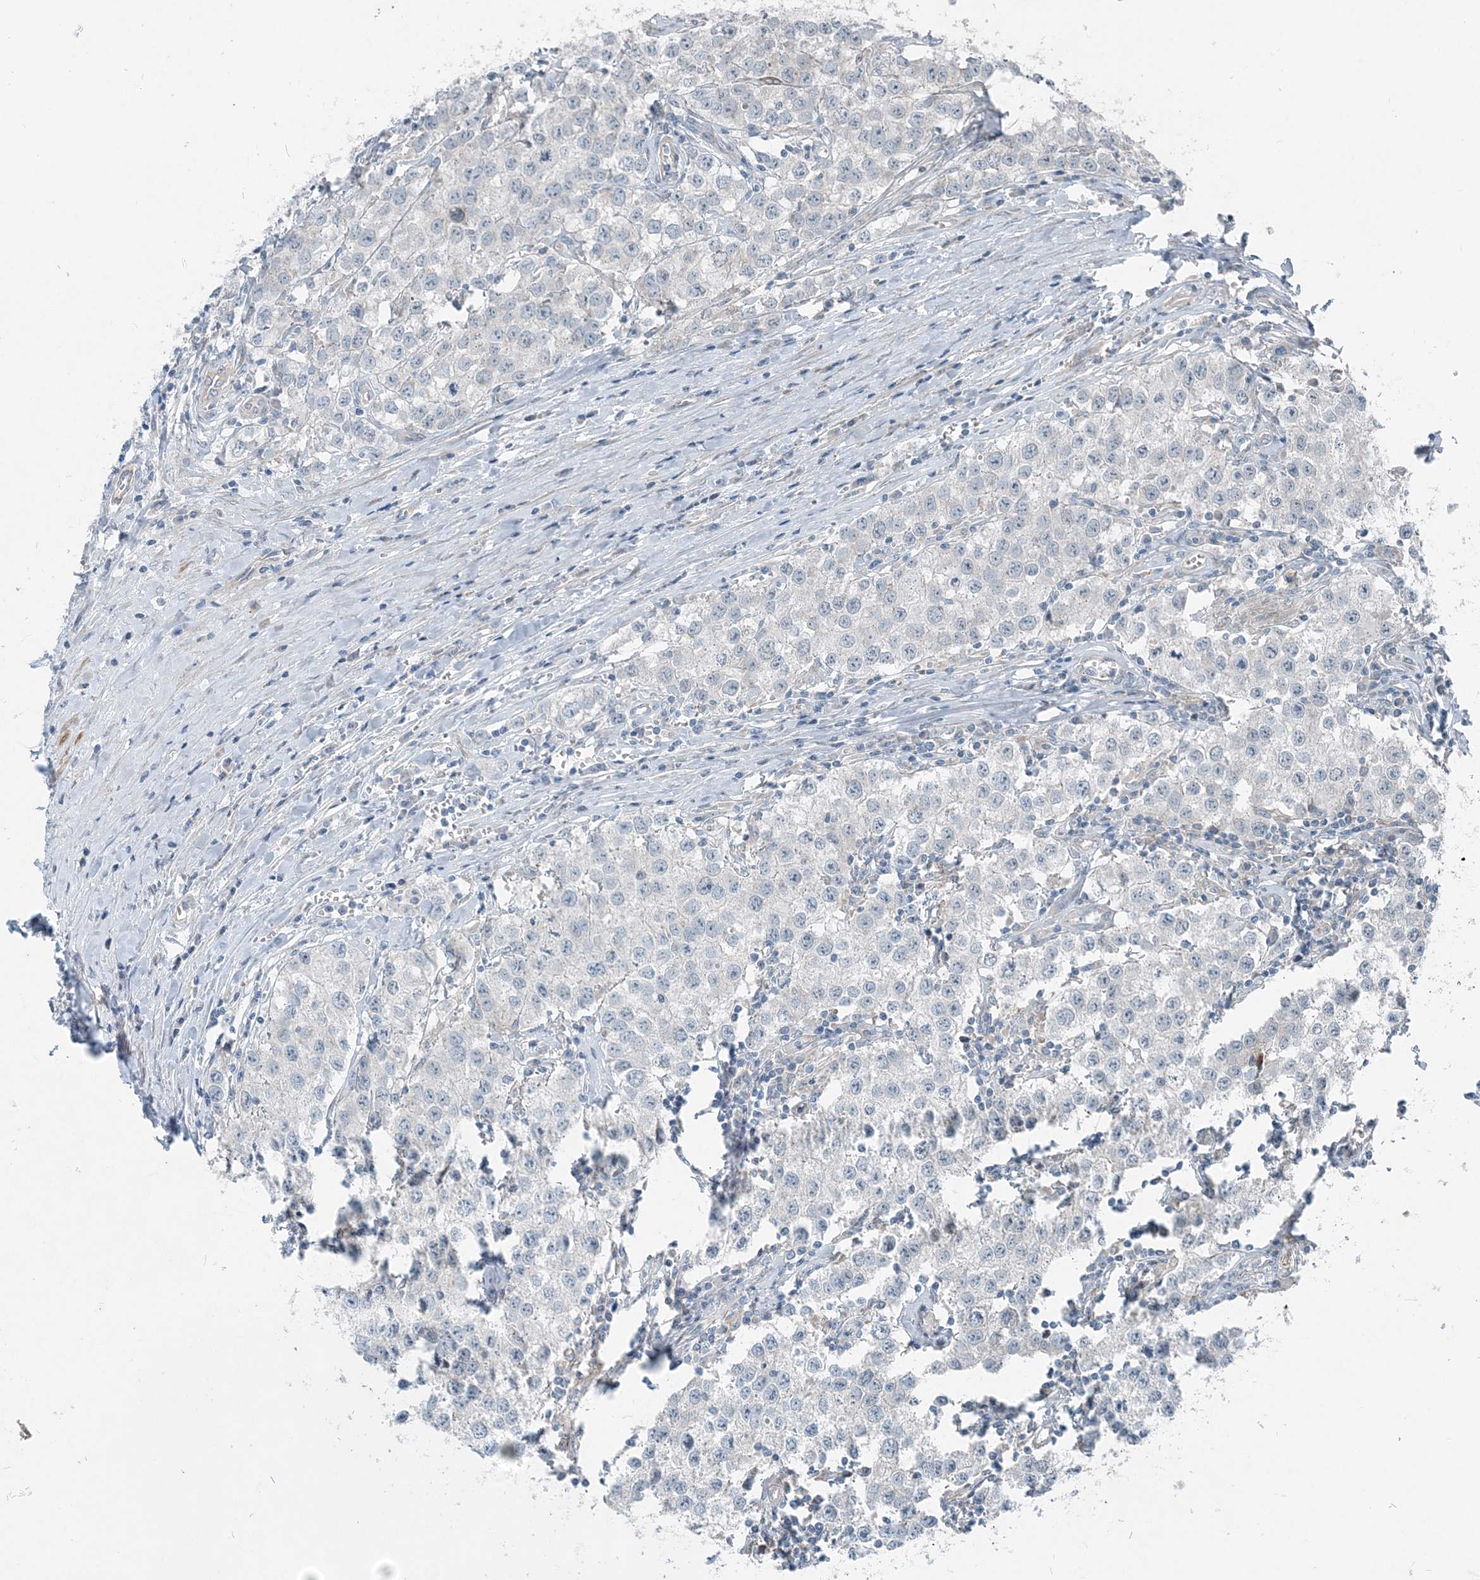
{"staining": {"intensity": "negative", "quantity": "none", "location": "none"}, "tissue": "testis cancer", "cell_type": "Tumor cells", "image_type": "cancer", "snomed": [{"axis": "morphology", "description": "Seminoma, NOS"}, {"axis": "morphology", "description": "Carcinoma, Embryonal, NOS"}, {"axis": "topography", "description": "Testis"}], "caption": "Micrograph shows no significant protein positivity in tumor cells of embryonal carcinoma (testis). Brightfield microscopy of immunohistochemistry stained with DAB (brown) and hematoxylin (blue), captured at high magnification.", "gene": "INTU", "patient": {"sex": "male", "age": 43}}